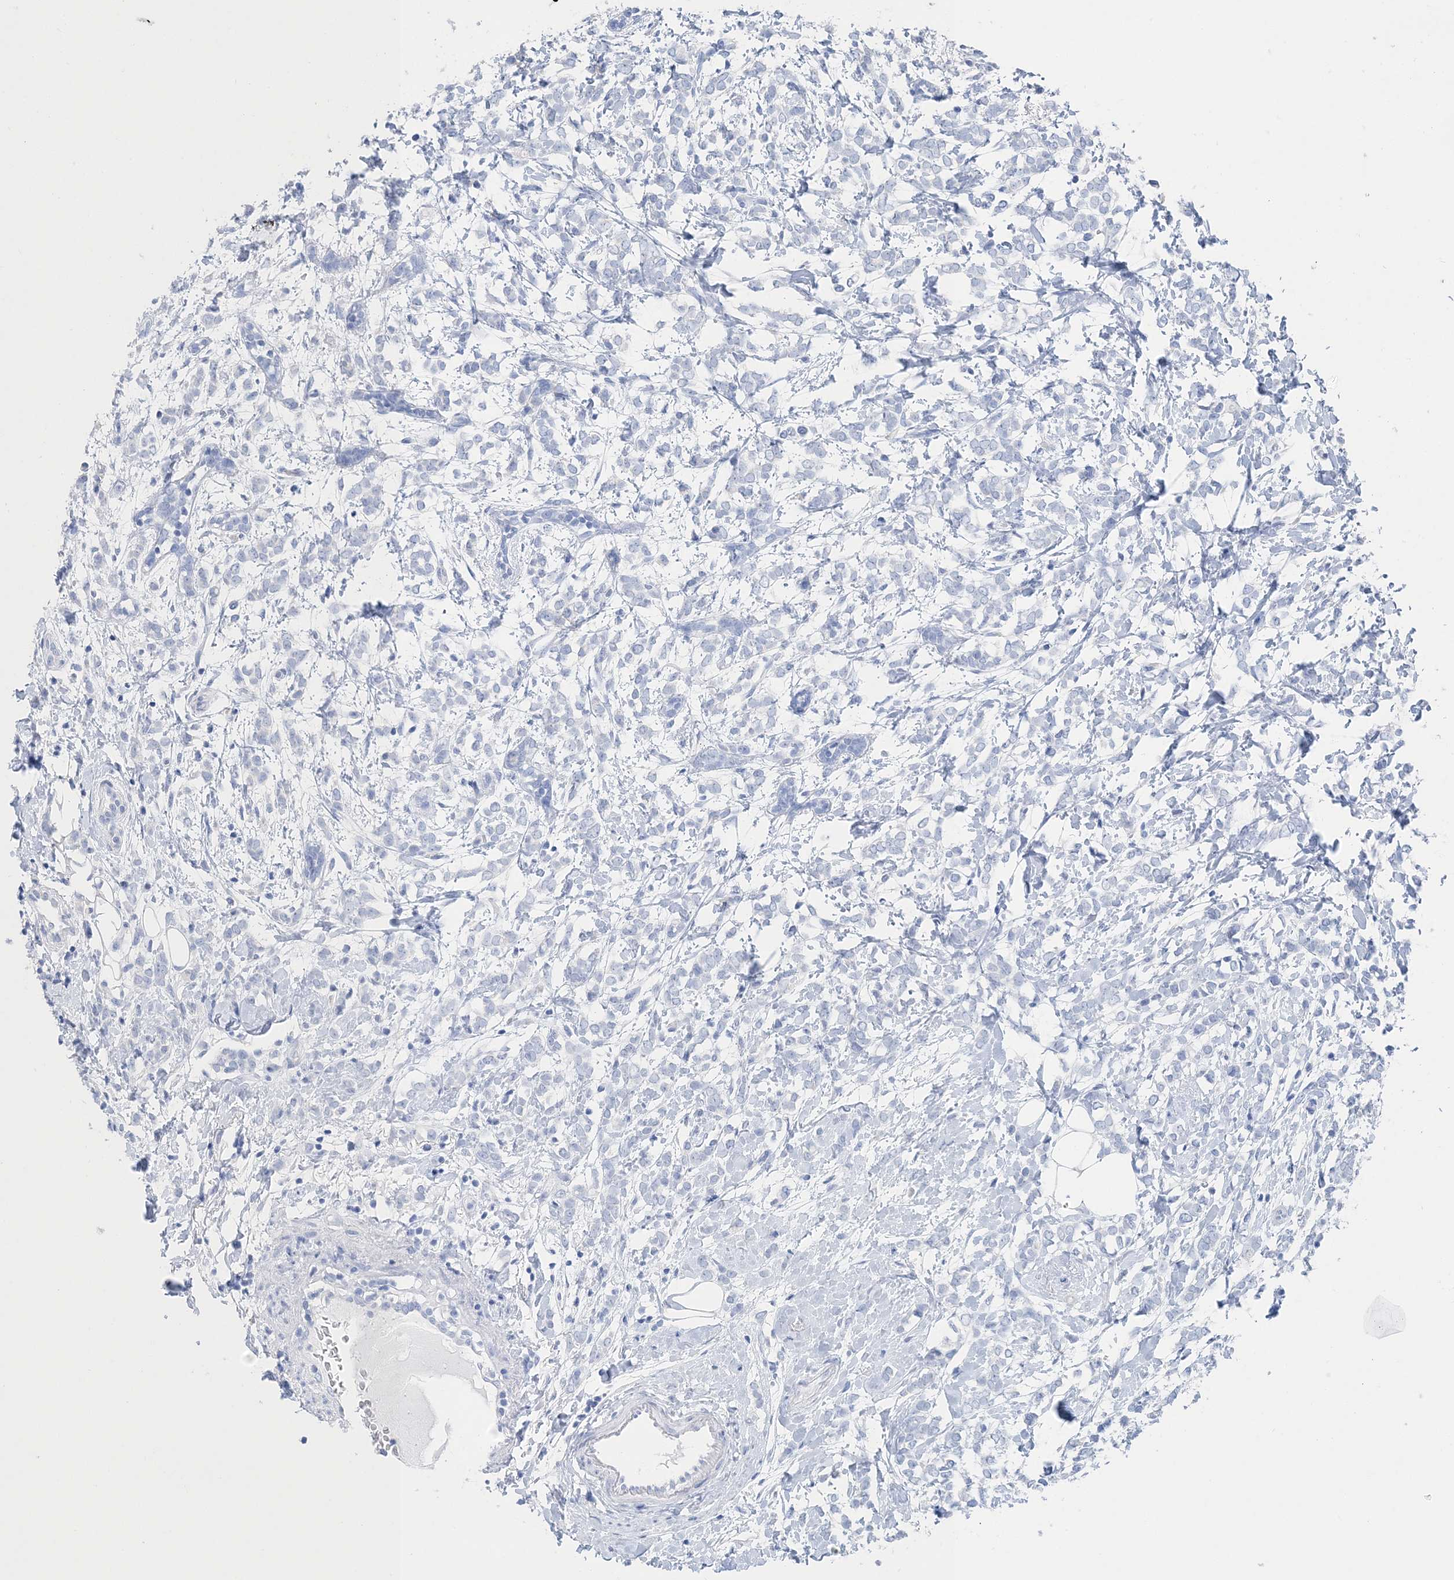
{"staining": {"intensity": "negative", "quantity": "none", "location": "none"}, "tissue": "breast cancer", "cell_type": "Tumor cells", "image_type": "cancer", "snomed": [{"axis": "morphology", "description": "Normal tissue, NOS"}, {"axis": "morphology", "description": "Lobular carcinoma"}, {"axis": "topography", "description": "Breast"}], "caption": "Tumor cells show no significant protein positivity in breast lobular carcinoma.", "gene": "TSPYL6", "patient": {"sex": "female", "age": 47}}